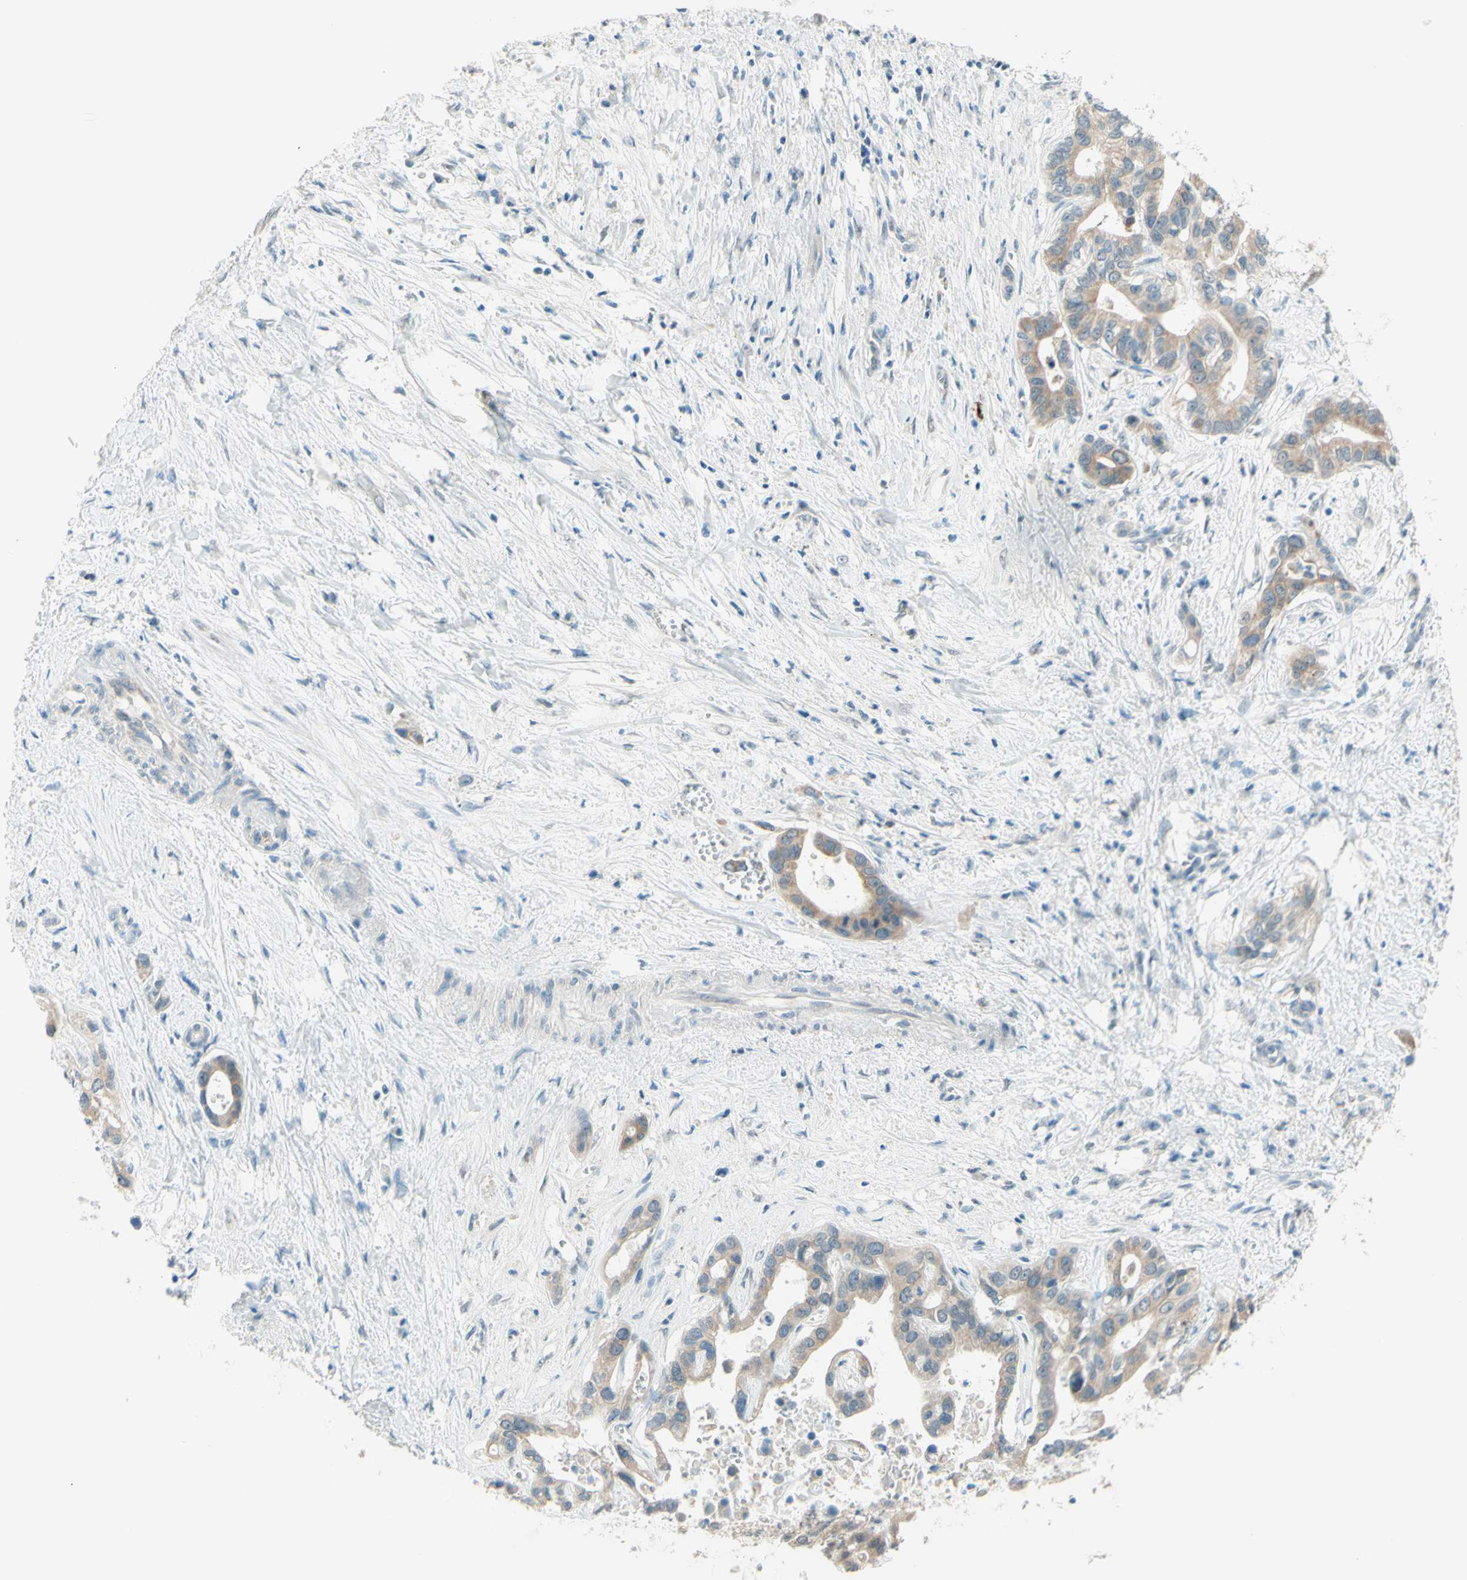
{"staining": {"intensity": "weak", "quantity": "25%-75%", "location": "cytoplasmic/membranous"}, "tissue": "liver cancer", "cell_type": "Tumor cells", "image_type": "cancer", "snomed": [{"axis": "morphology", "description": "Cholangiocarcinoma"}, {"axis": "topography", "description": "Liver"}], "caption": "Protein expression analysis of liver cancer shows weak cytoplasmic/membranous staining in about 25%-75% of tumor cells.", "gene": "JPH1", "patient": {"sex": "female", "age": 65}}